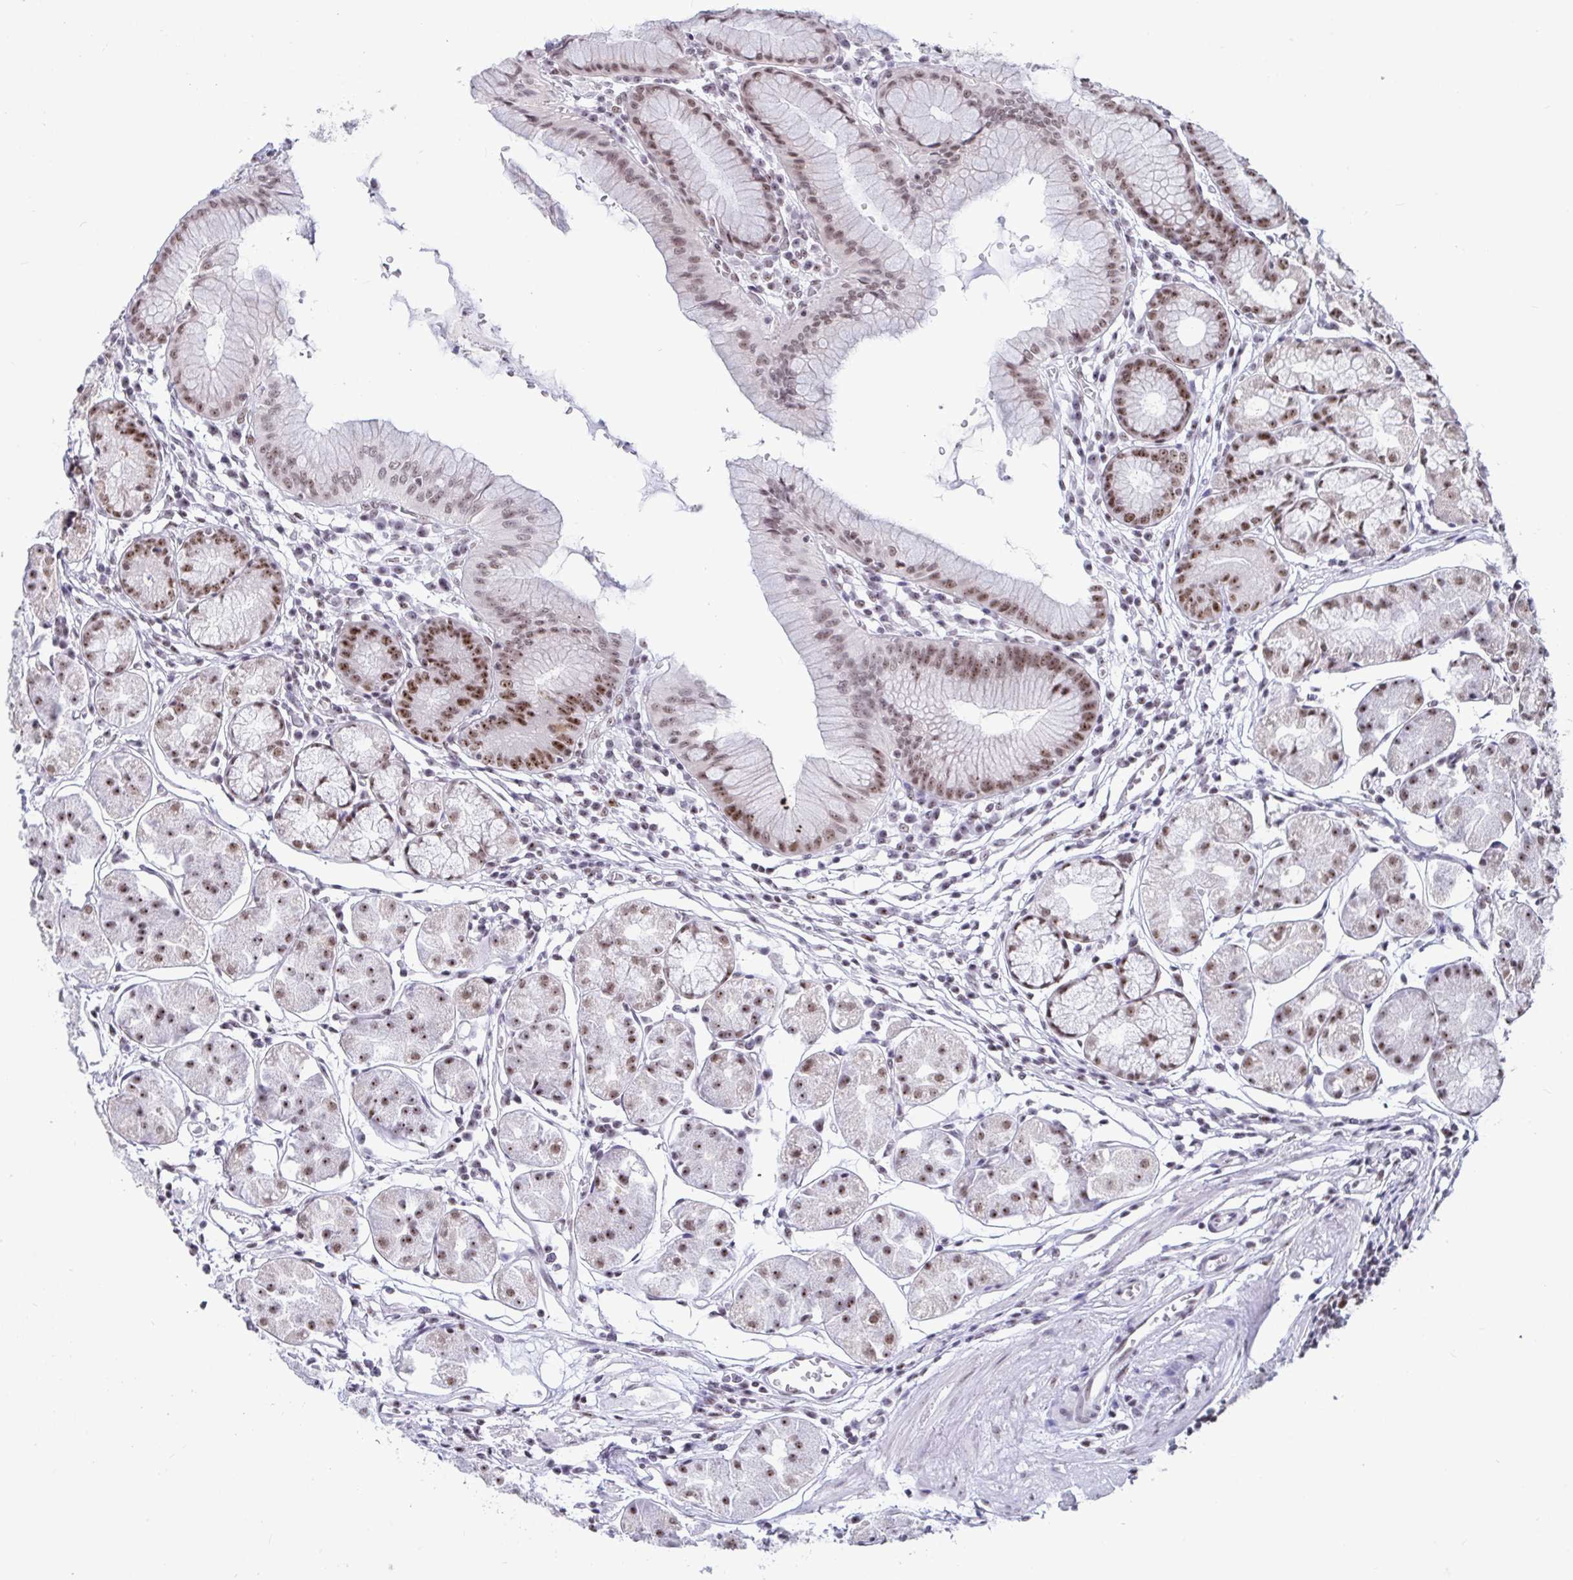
{"staining": {"intensity": "moderate", "quantity": "25%-75%", "location": "nuclear"}, "tissue": "stomach", "cell_type": "Glandular cells", "image_type": "normal", "snomed": [{"axis": "morphology", "description": "Normal tissue, NOS"}, {"axis": "topography", "description": "Stomach"}], "caption": "Immunohistochemical staining of benign human stomach shows moderate nuclear protein positivity in about 25%-75% of glandular cells. Nuclei are stained in blue.", "gene": "SUPT16H", "patient": {"sex": "male", "age": 55}}